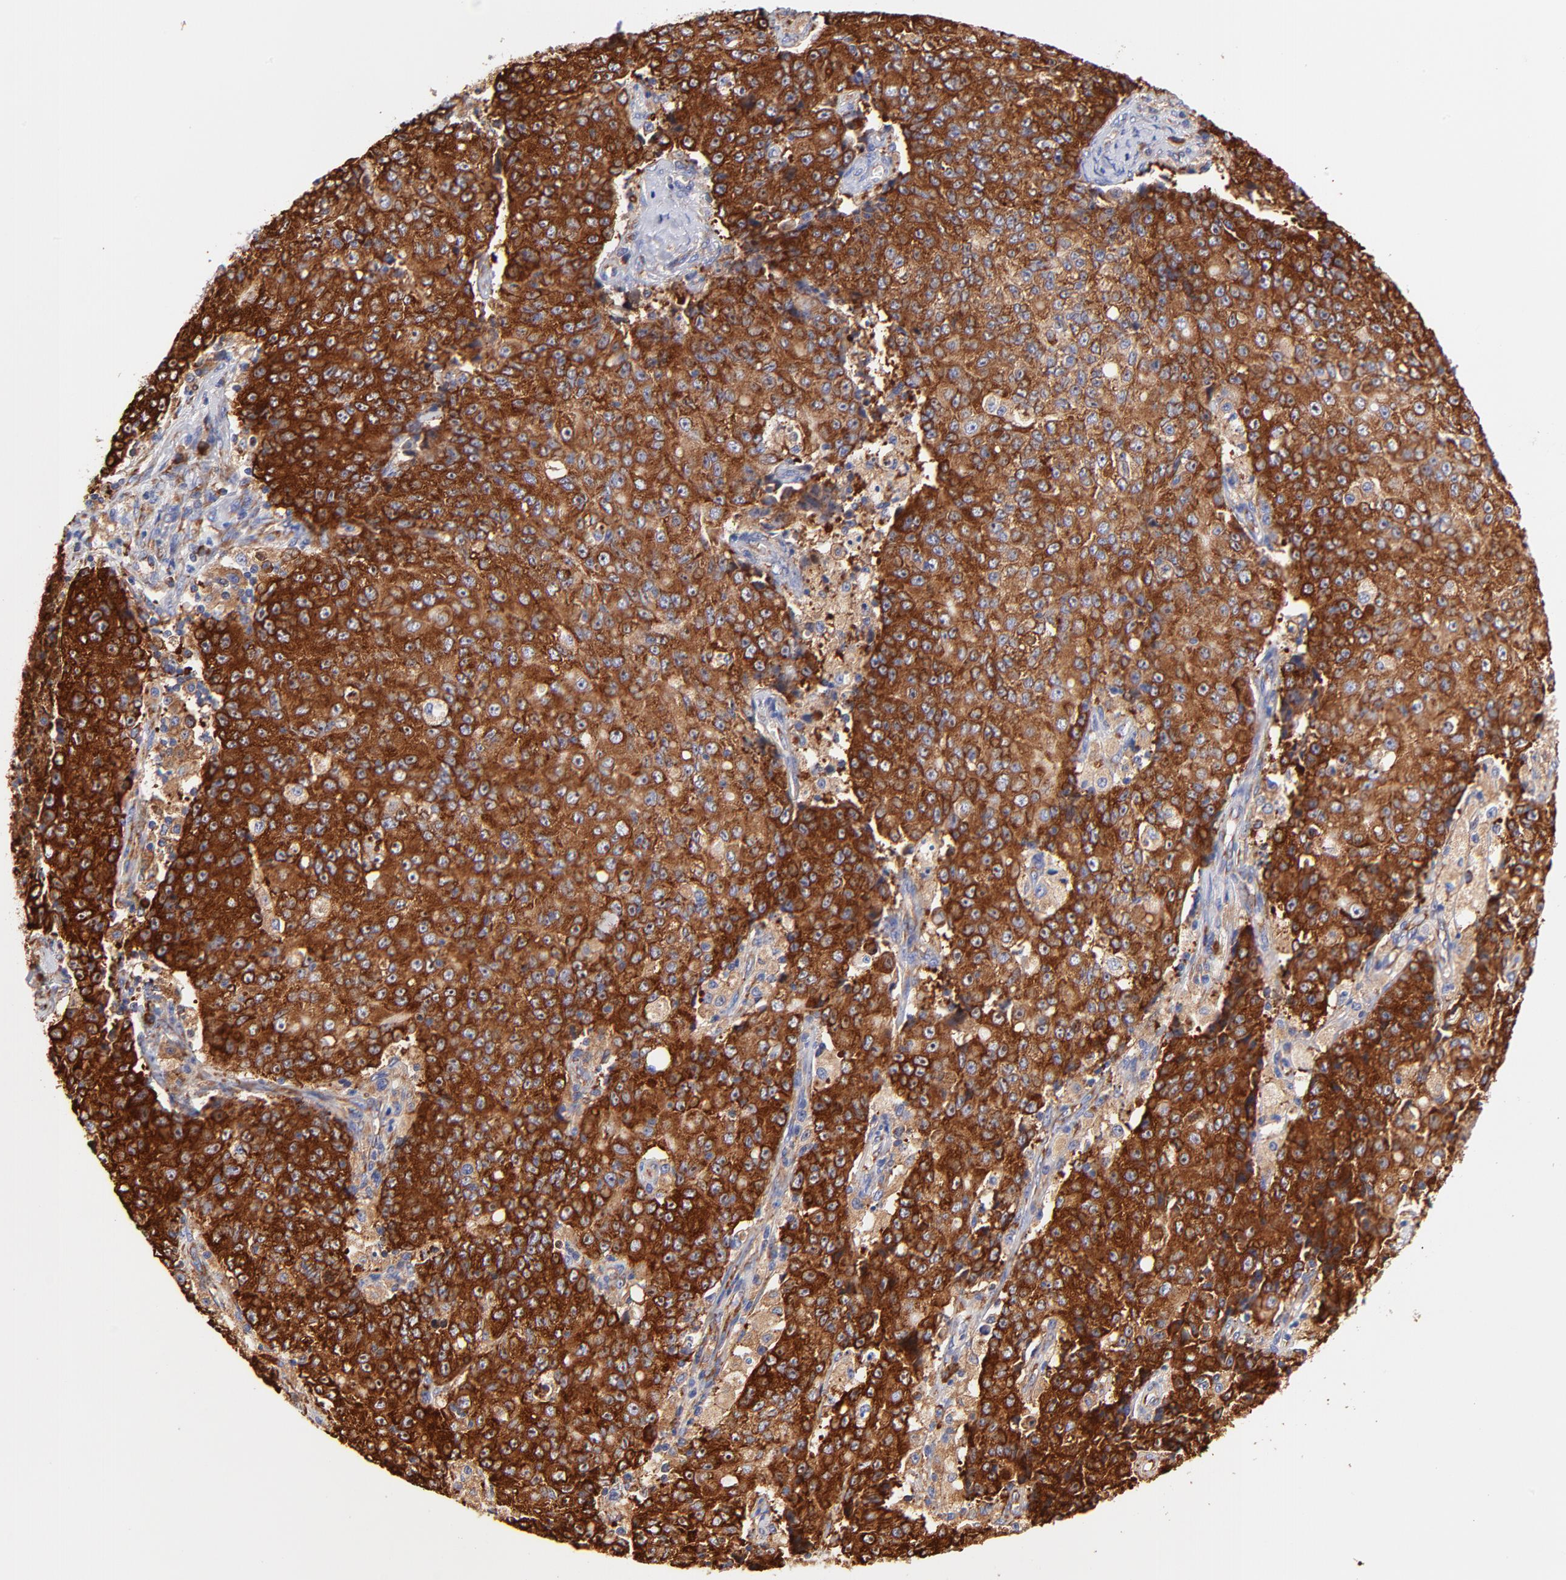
{"staining": {"intensity": "strong", "quantity": ">75%", "location": "cytoplasmic/membranous"}, "tissue": "ovarian cancer", "cell_type": "Tumor cells", "image_type": "cancer", "snomed": [{"axis": "morphology", "description": "Carcinoma, endometroid"}, {"axis": "topography", "description": "Ovary"}], "caption": "The image reveals a brown stain indicating the presence of a protein in the cytoplasmic/membranous of tumor cells in endometroid carcinoma (ovarian).", "gene": "RPL27", "patient": {"sex": "female", "age": 42}}